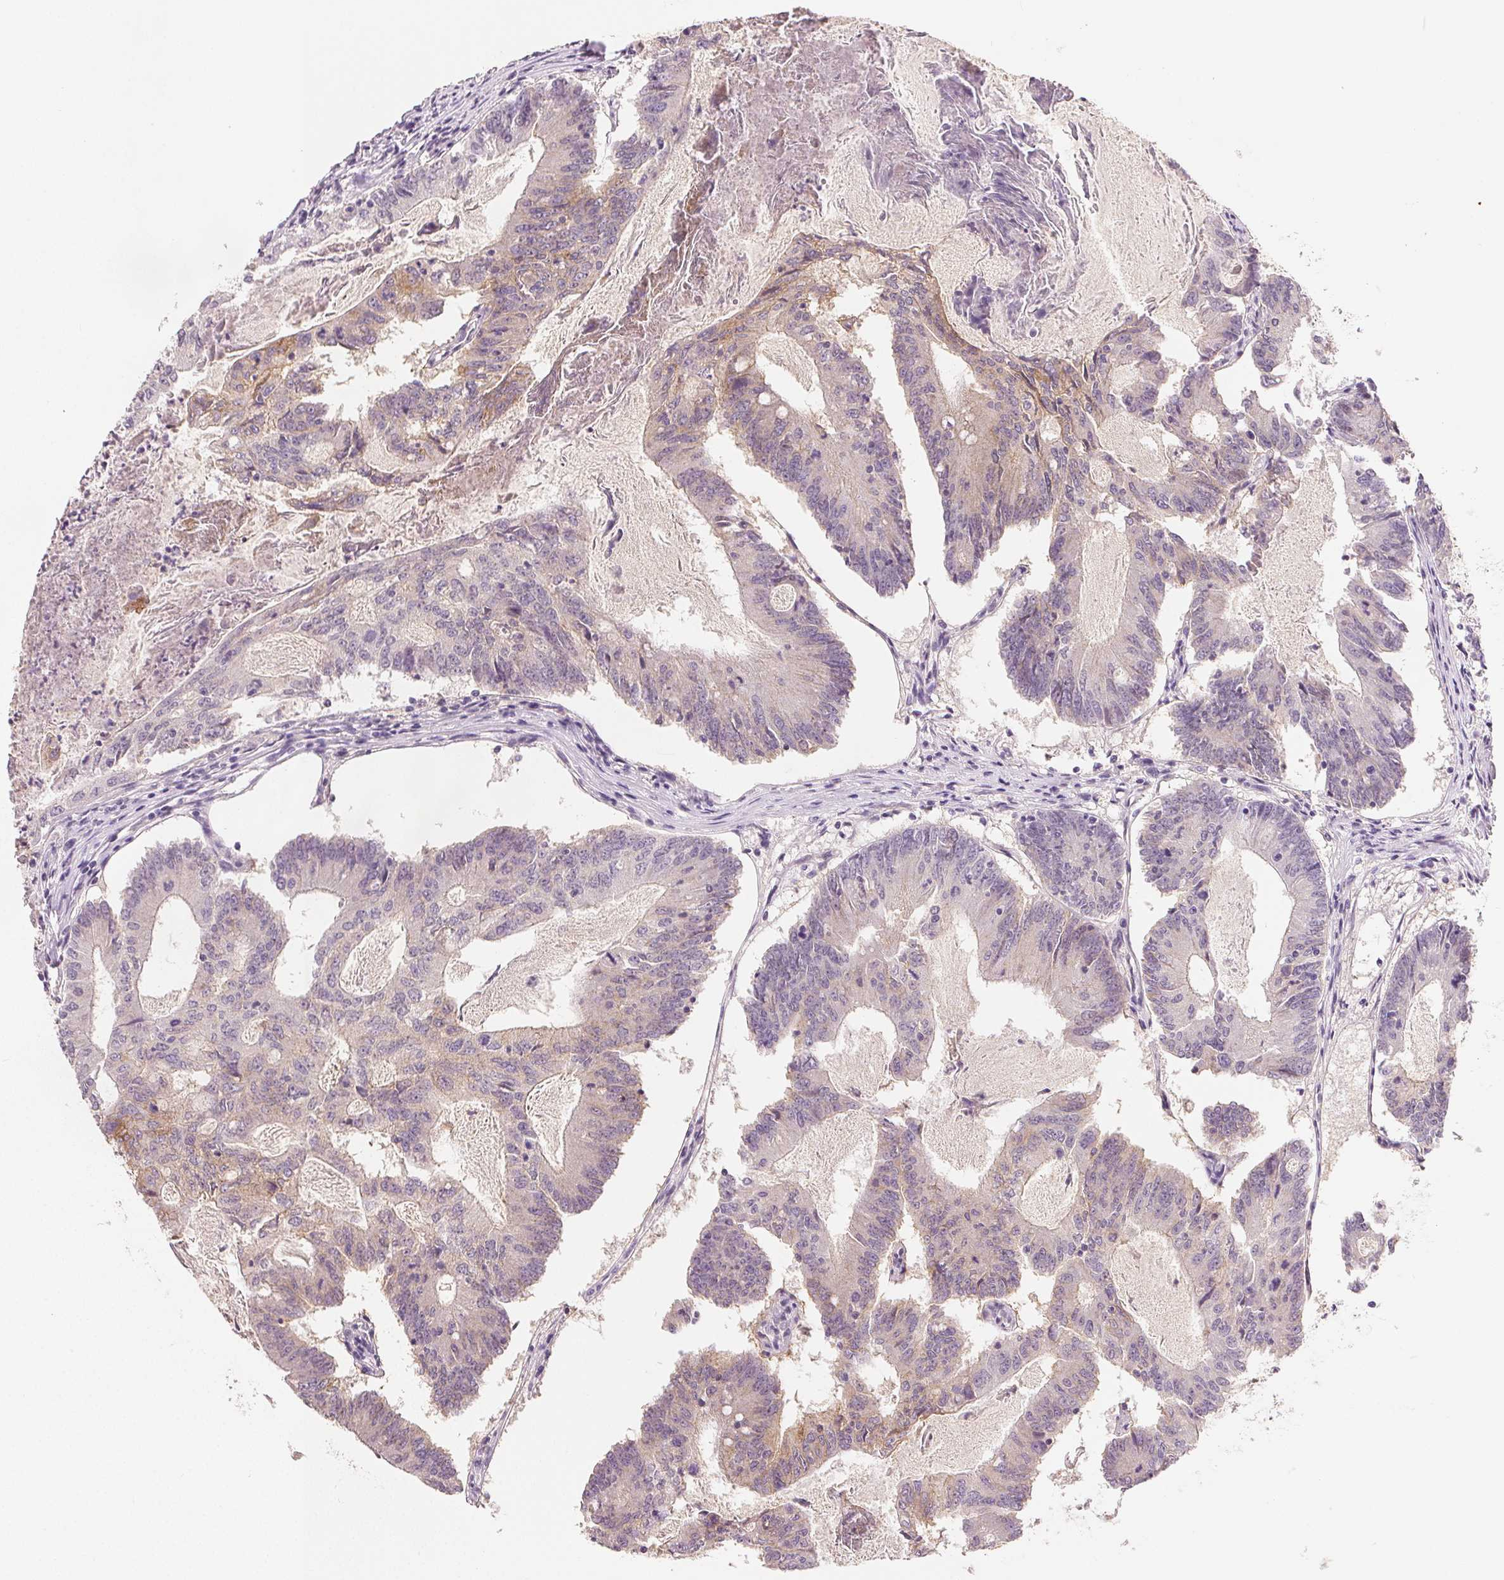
{"staining": {"intensity": "weak", "quantity": "<25%", "location": "cytoplasmic/membranous"}, "tissue": "colorectal cancer", "cell_type": "Tumor cells", "image_type": "cancer", "snomed": [{"axis": "morphology", "description": "Adenocarcinoma, NOS"}, {"axis": "topography", "description": "Colon"}], "caption": "This is a histopathology image of immunohistochemistry (IHC) staining of colorectal cancer, which shows no expression in tumor cells. (DAB (3,3'-diaminobenzidine) immunohistochemistry (IHC) with hematoxylin counter stain).", "gene": "CA12", "patient": {"sex": "female", "age": 70}}